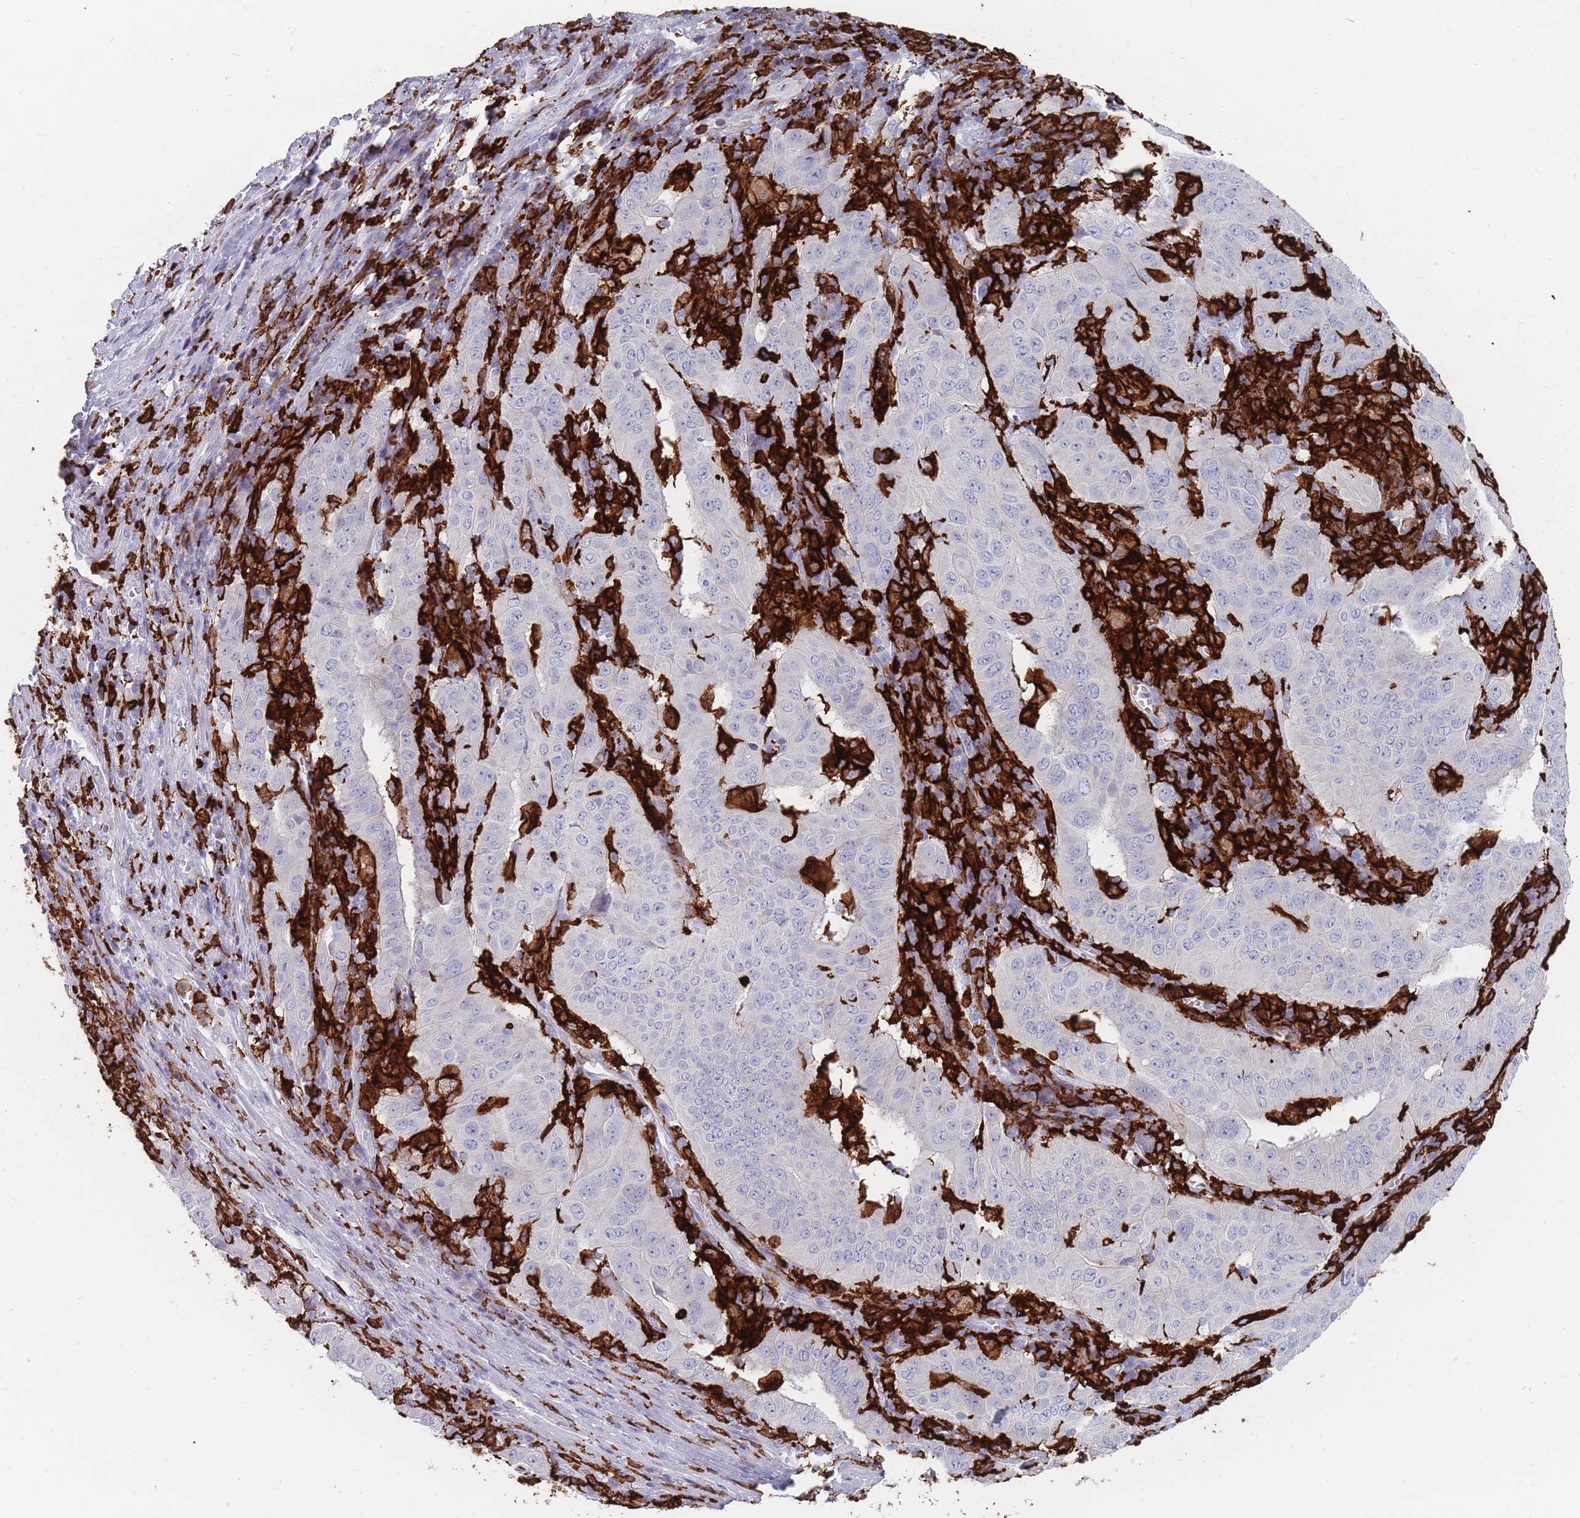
{"staining": {"intensity": "negative", "quantity": "none", "location": "none"}, "tissue": "pancreatic cancer", "cell_type": "Tumor cells", "image_type": "cancer", "snomed": [{"axis": "morphology", "description": "Adenocarcinoma, NOS"}, {"axis": "topography", "description": "Pancreas"}], "caption": "DAB (3,3'-diaminobenzidine) immunohistochemical staining of adenocarcinoma (pancreatic) demonstrates no significant staining in tumor cells.", "gene": "AIF1", "patient": {"sex": "male", "age": 63}}